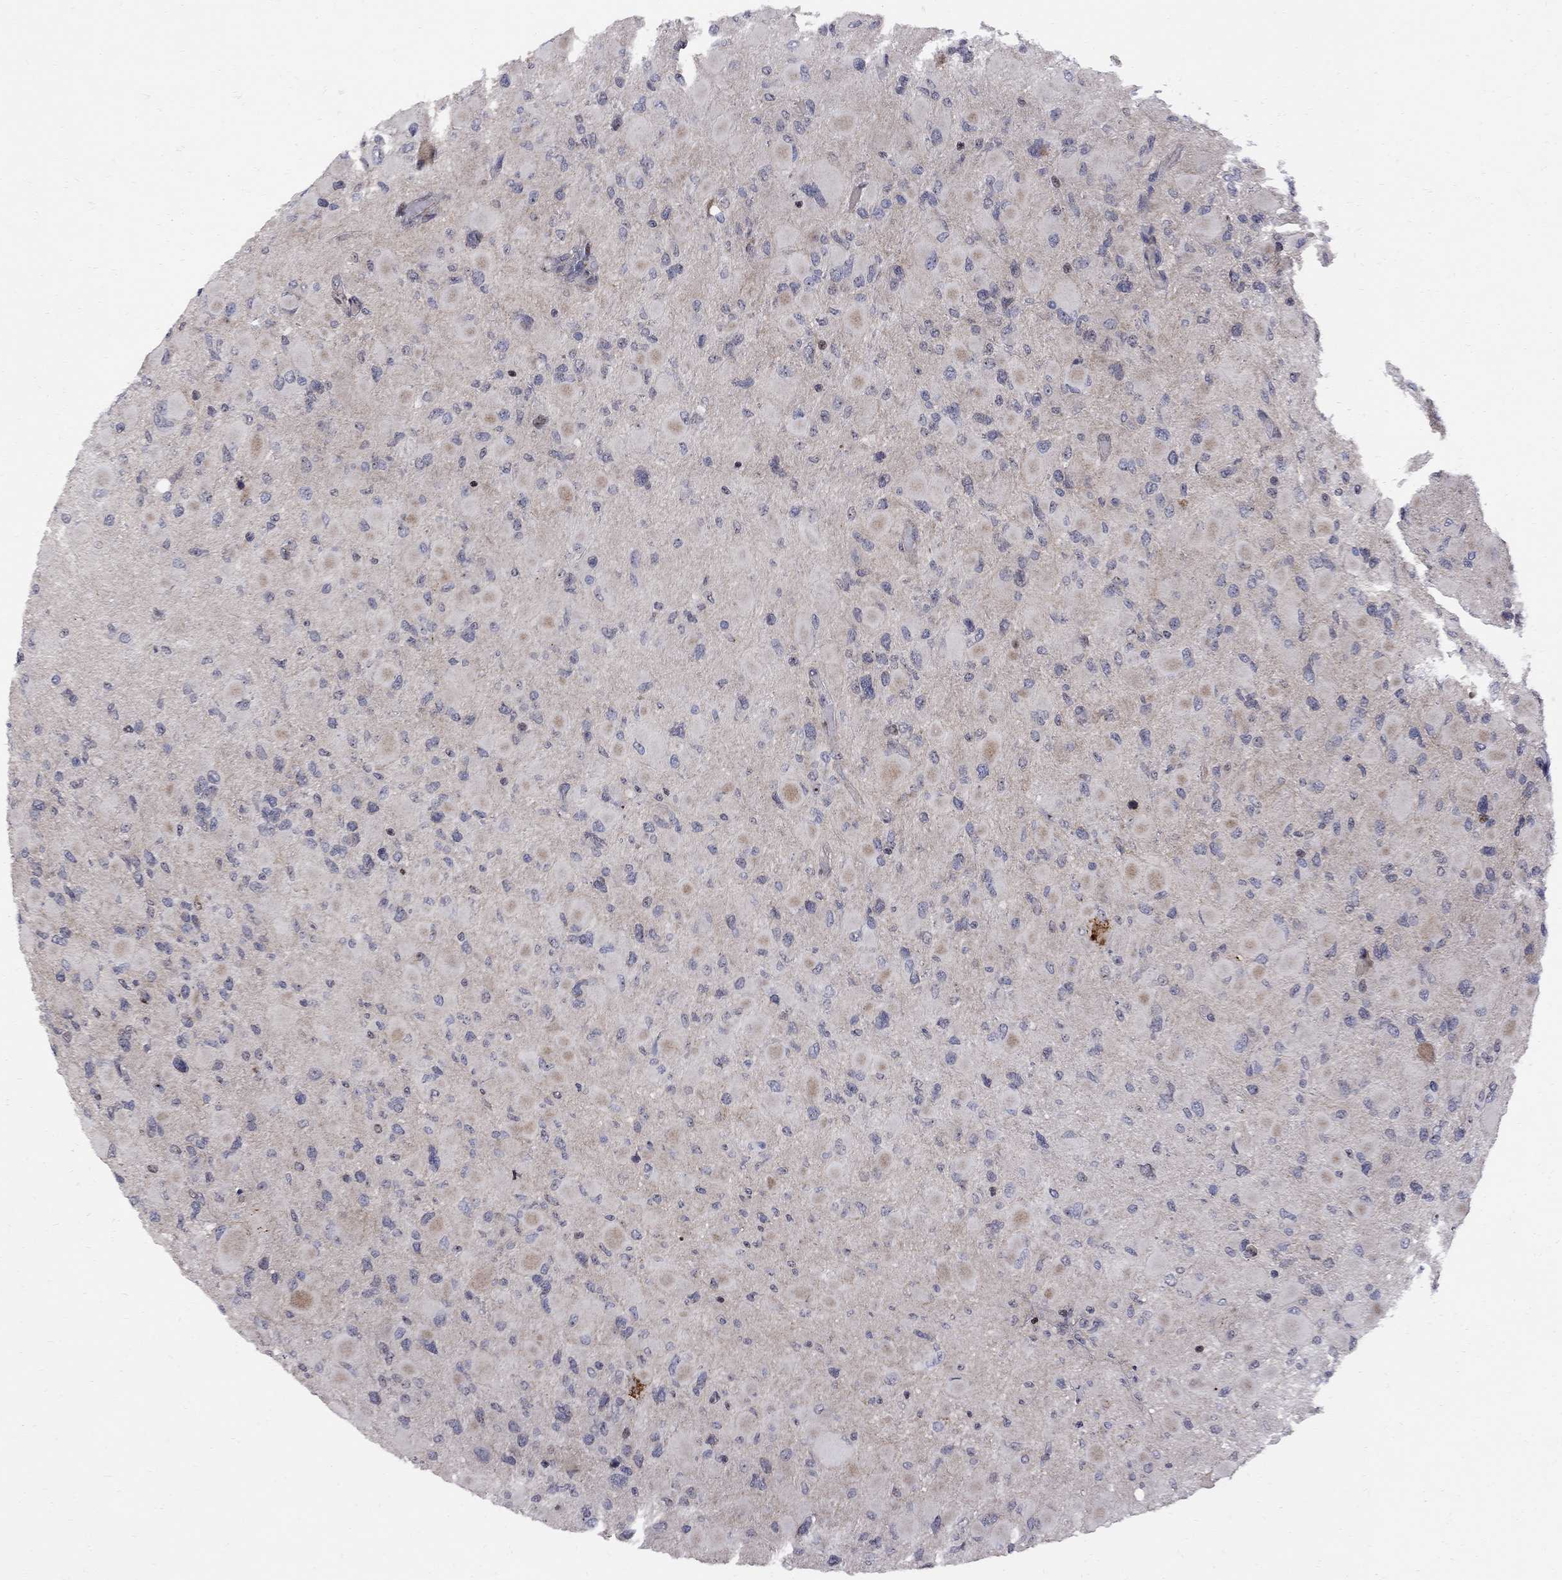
{"staining": {"intensity": "negative", "quantity": "none", "location": "none"}, "tissue": "glioma", "cell_type": "Tumor cells", "image_type": "cancer", "snomed": [{"axis": "morphology", "description": "Glioma, malignant, High grade"}, {"axis": "topography", "description": "Cerebral cortex"}], "caption": "This histopathology image is of glioma stained with immunohistochemistry (IHC) to label a protein in brown with the nuclei are counter-stained blue. There is no staining in tumor cells.", "gene": "DHX33", "patient": {"sex": "female", "age": 36}}